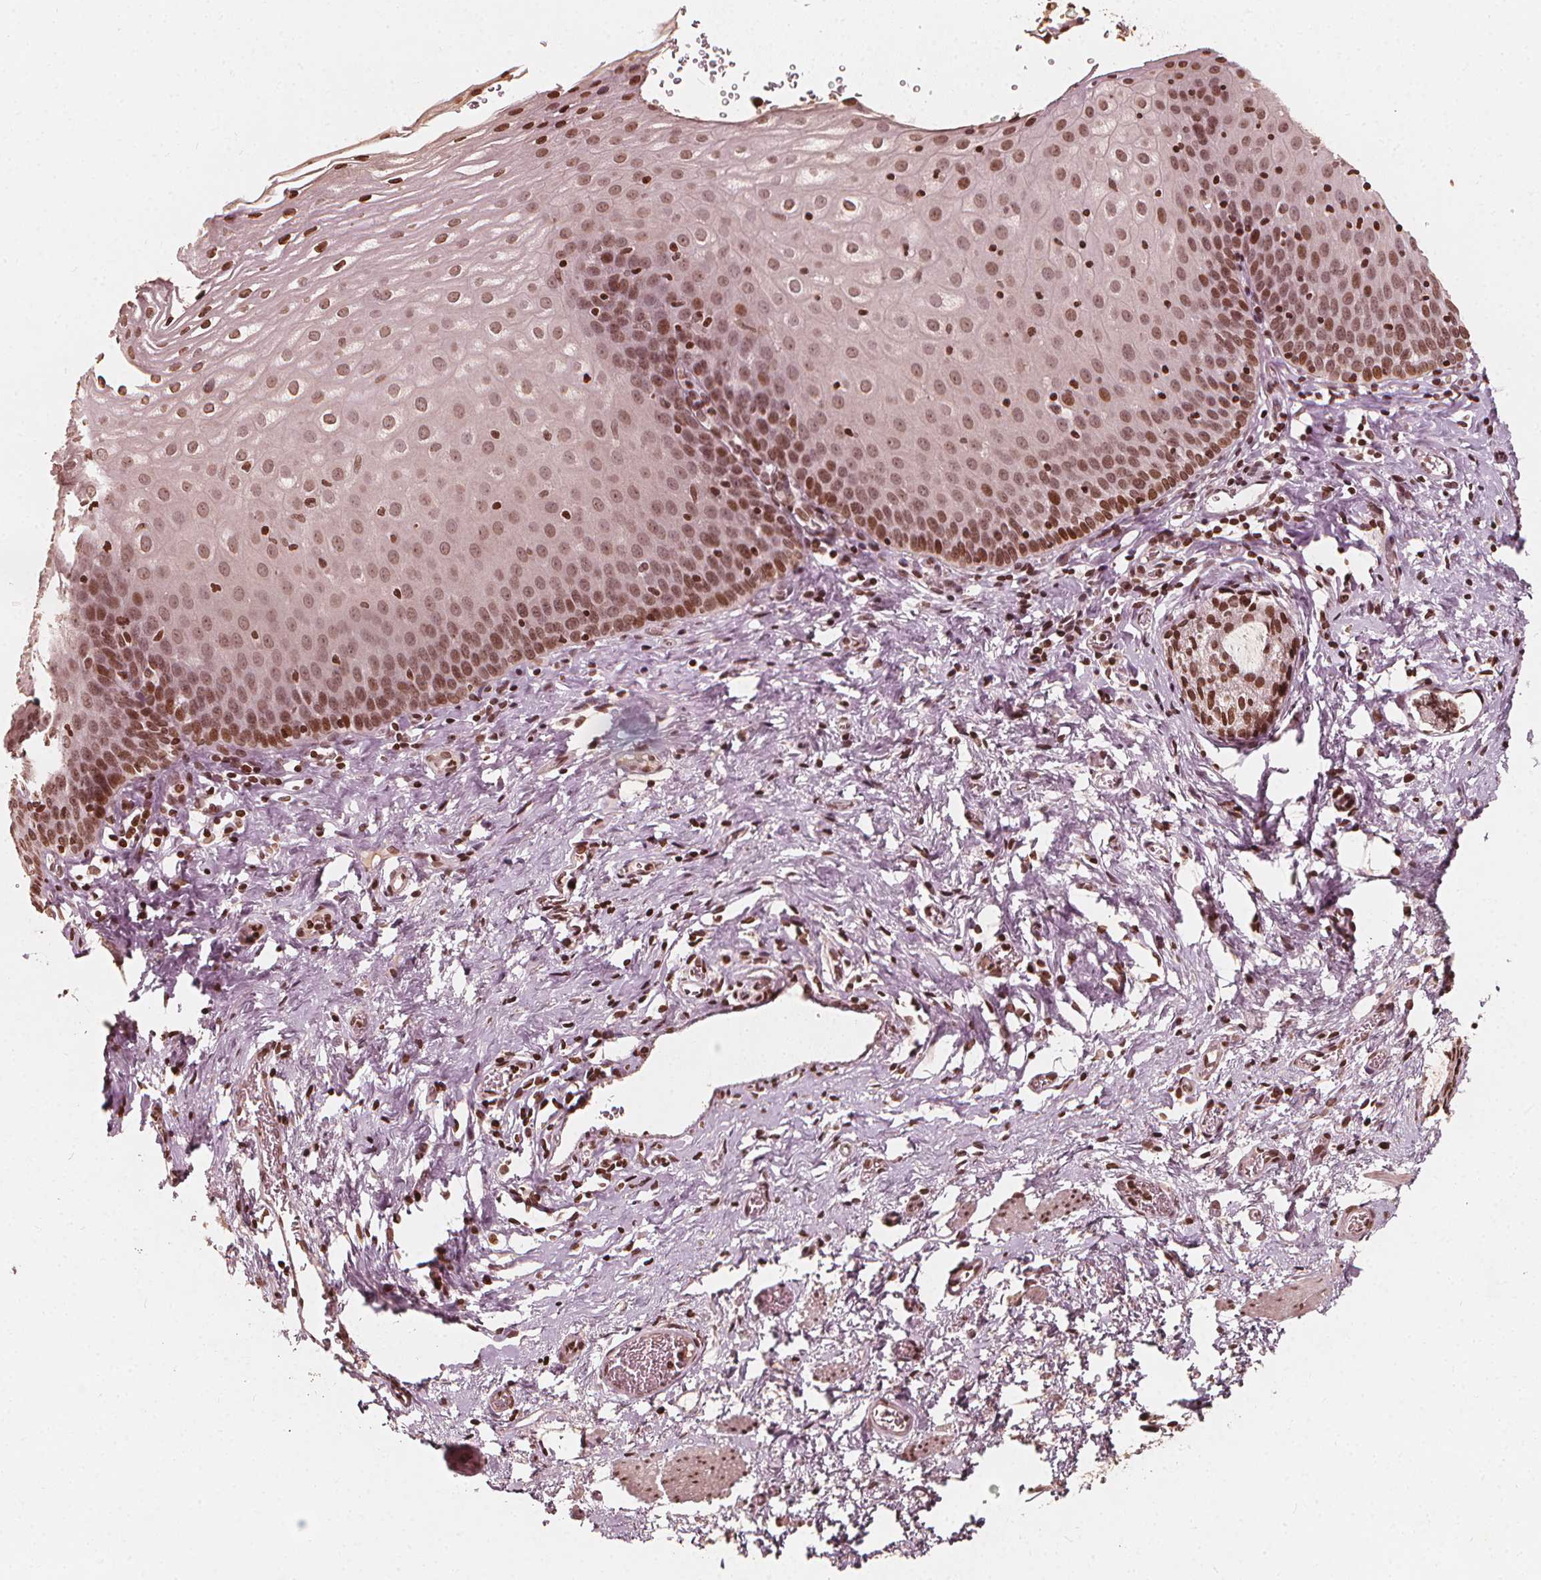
{"staining": {"intensity": "moderate", "quantity": ">75%", "location": "nuclear"}, "tissue": "esophagus", "cell_type": "Squamous epithelial cells", "image_type": "normal", "snomed": [{"axis": "morphology", "description": "Normal tissue, NOS"}, {"axis": "topography", "description": "Esophagus"}], "caption": "A micrograph of esophagus stained for a protein demonstrates moderate nuclear brown staining in squamous epithelial cells.", "gene": "H3C14", "patient": {"sex": "male", "age": 68}}